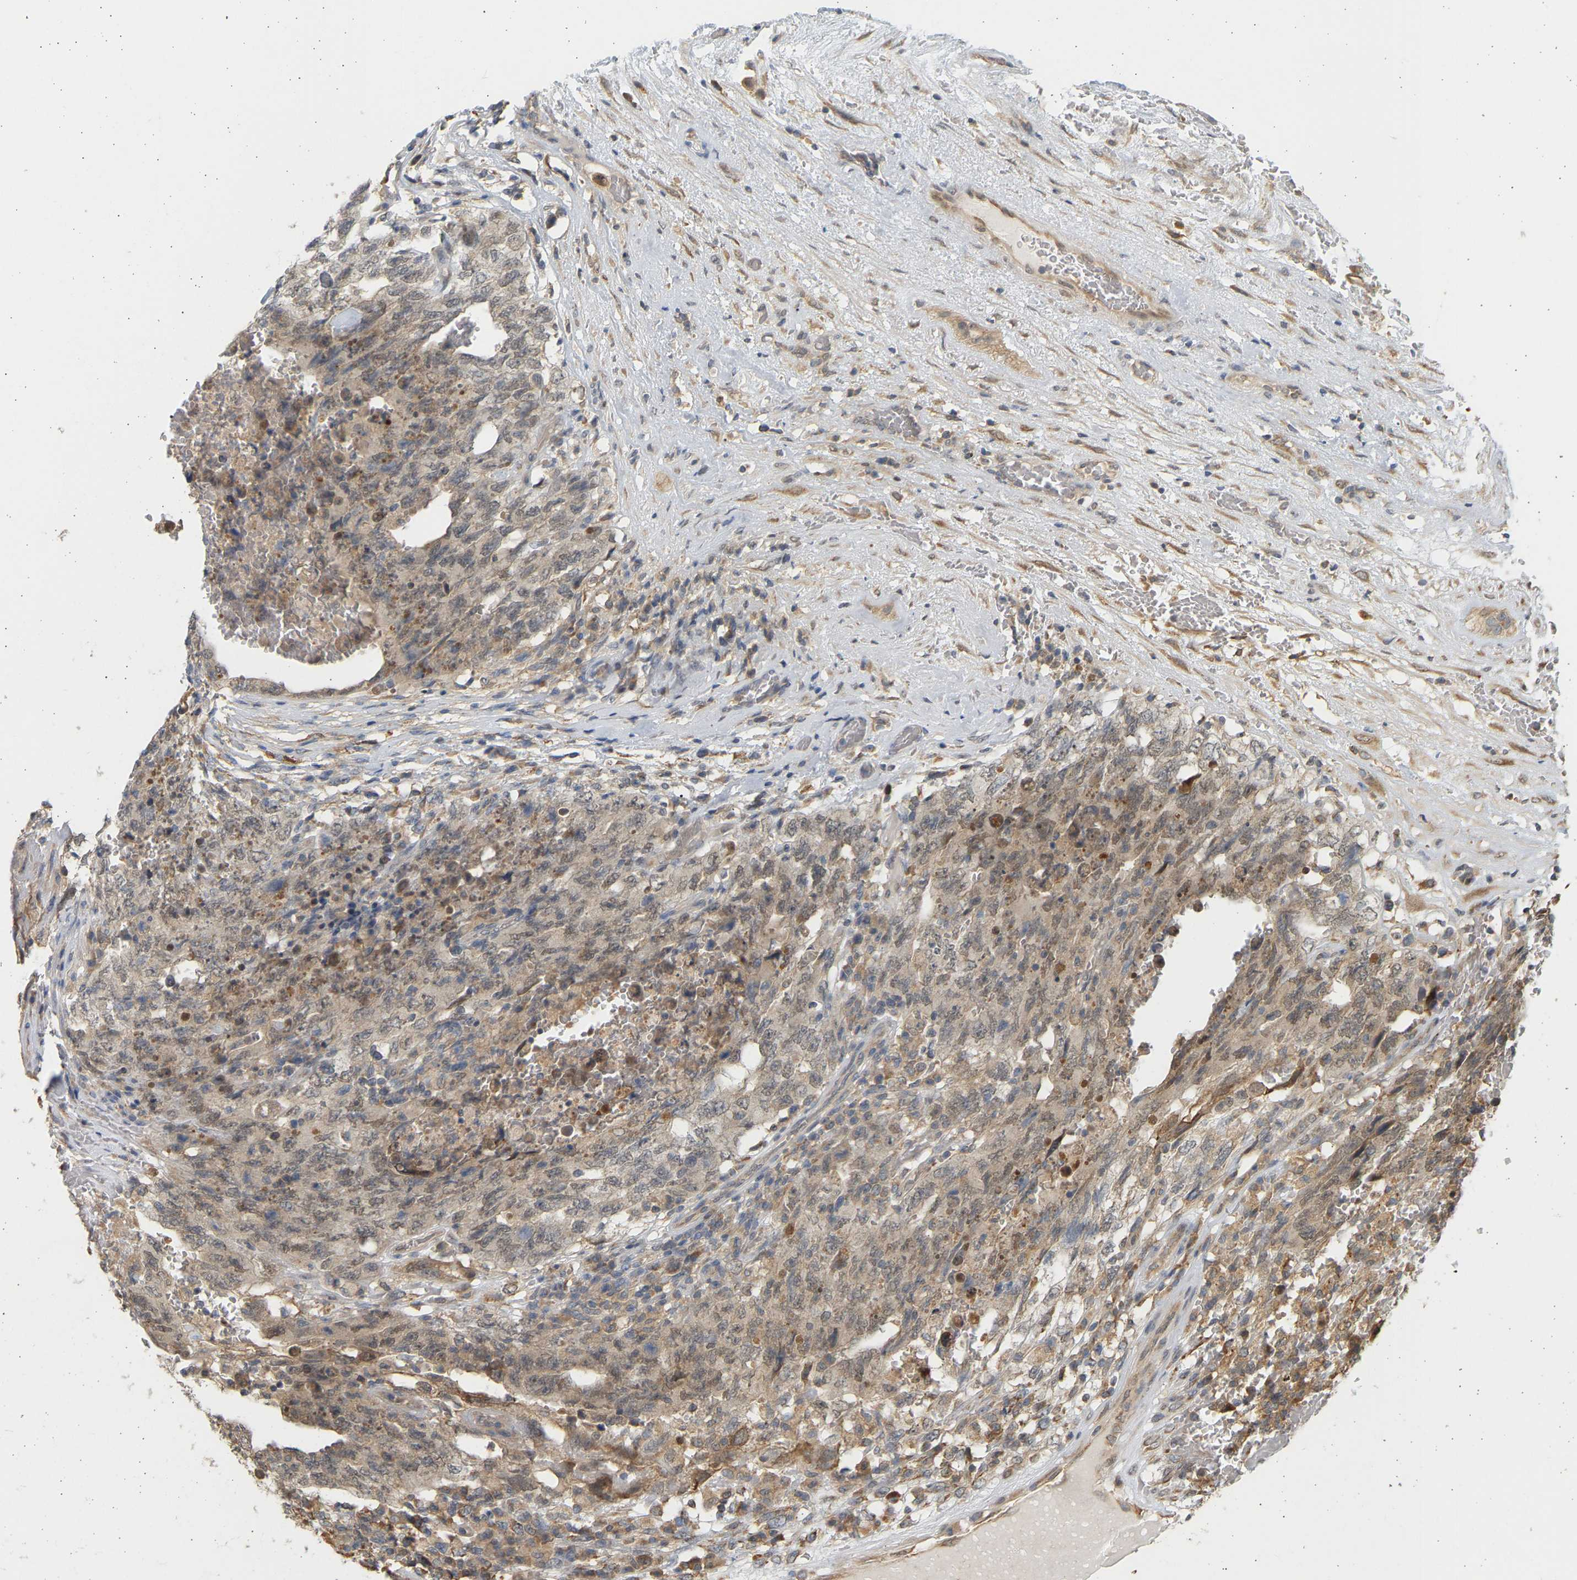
{"staining": {"intensity": "weak", "quantity": "25%-75%", "location": "cytoplasmic/membranous,nuclear"}, "tissue": "testis cancer", "cell_type": "Tumor cells", "image_type": "cancer", "snomed": [{"axis": "morphology", "description": "Carcinoma, Embryonal, NOS"}, {"axis": "topography", "description": "Testis"}], "caption": "The image exhibits staining of embryonal carcinoma (testis), revealing weak cytoplasmic/membranous and nuclear protein expression (brown color) within tumor cells.", "gene": "B4GALT6", "patient": {"sex": "male", "age": 26}}